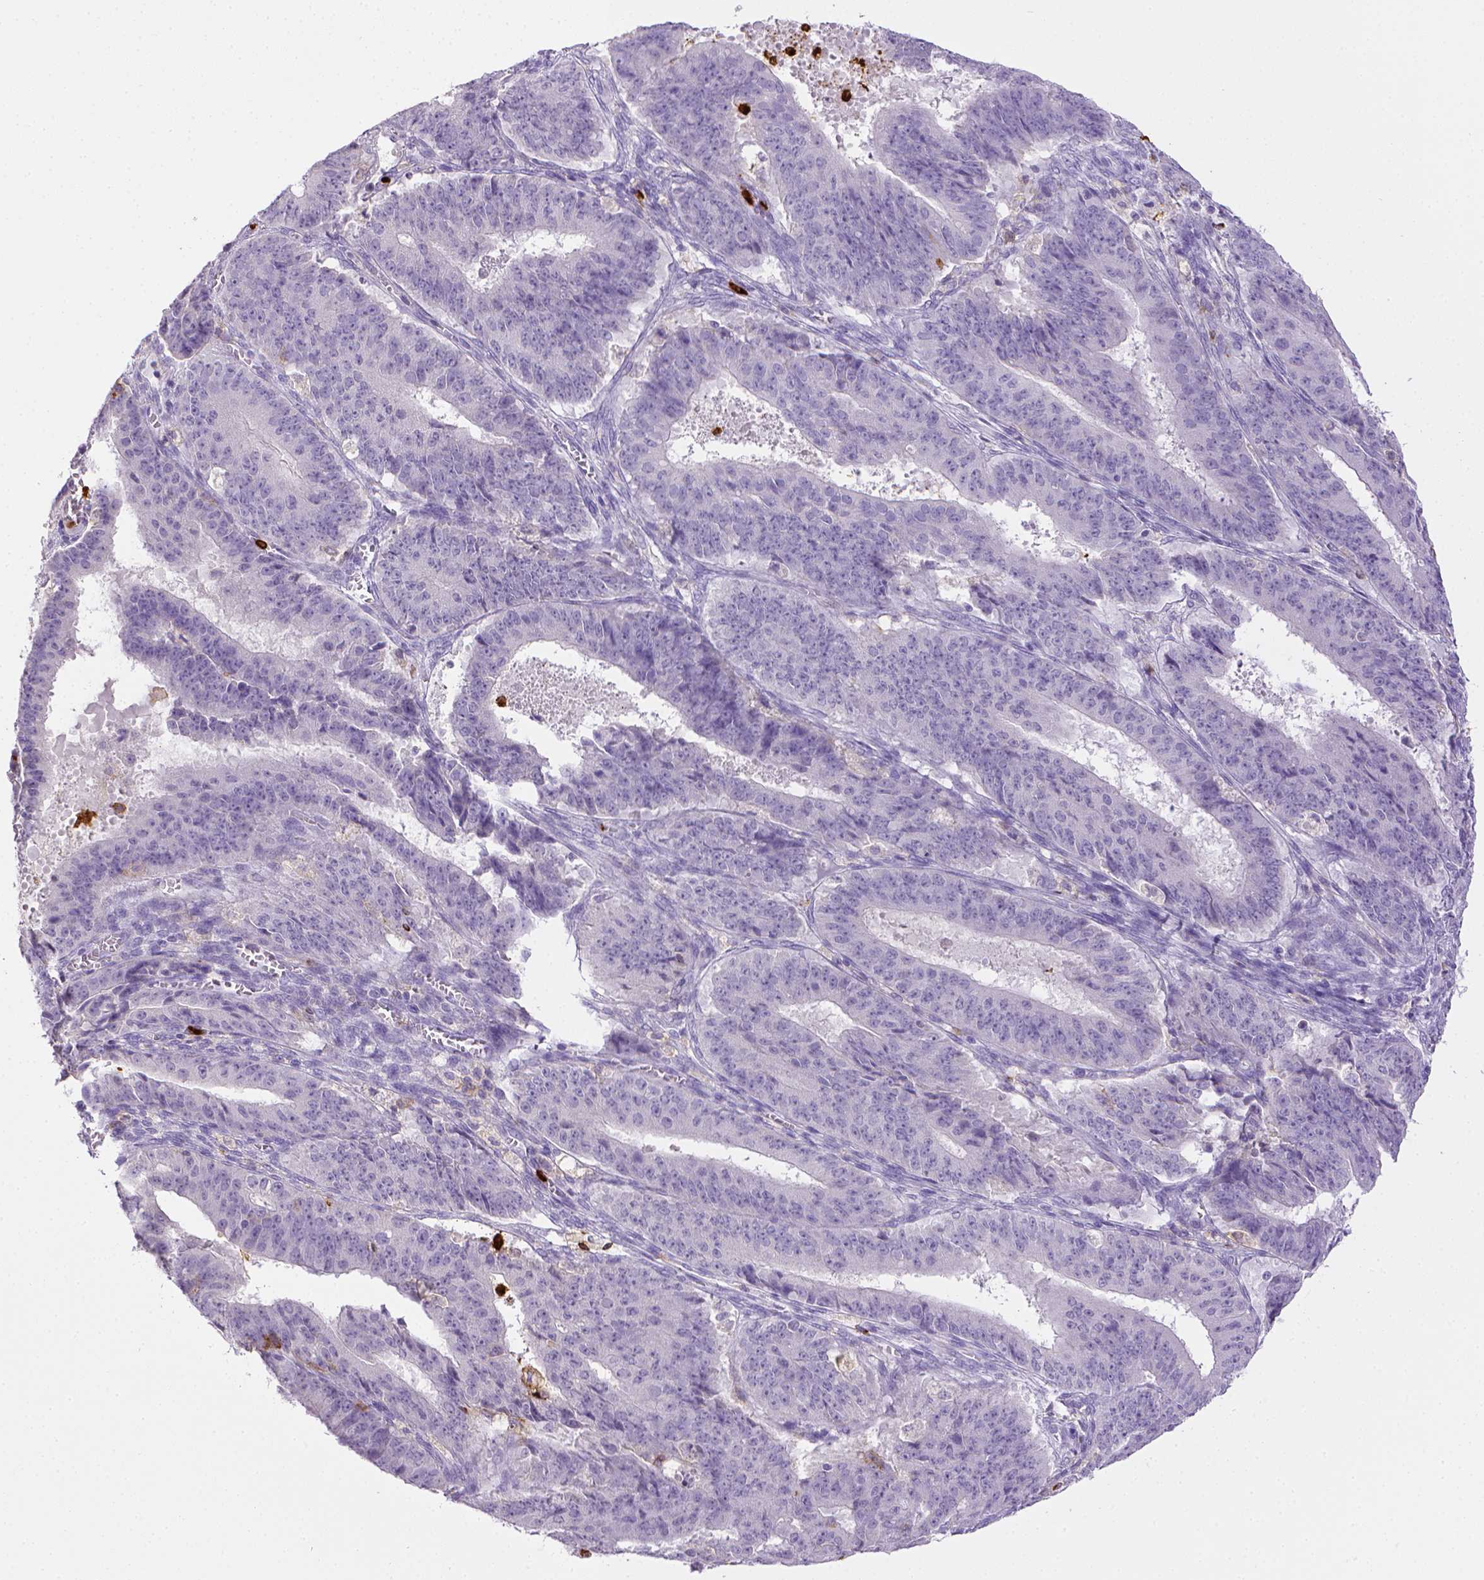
{"staining": {"intensity": "negative", "quantity": "none", "location": "none"}, "tissue": "ovarian cancer", "cell_type": "Tumor cells", "image_type": "cancer", "snomed": [{"axis": "morphology", "description": "Carcinoma, endometroid"}, {"axis": "topography", "description": "Ovary"}], "caption": "Tumor cells are negative for protein expression in human ovarian cancer.", "gene": "ITGAM", "patient": {"sex": "female", "age": 42}}